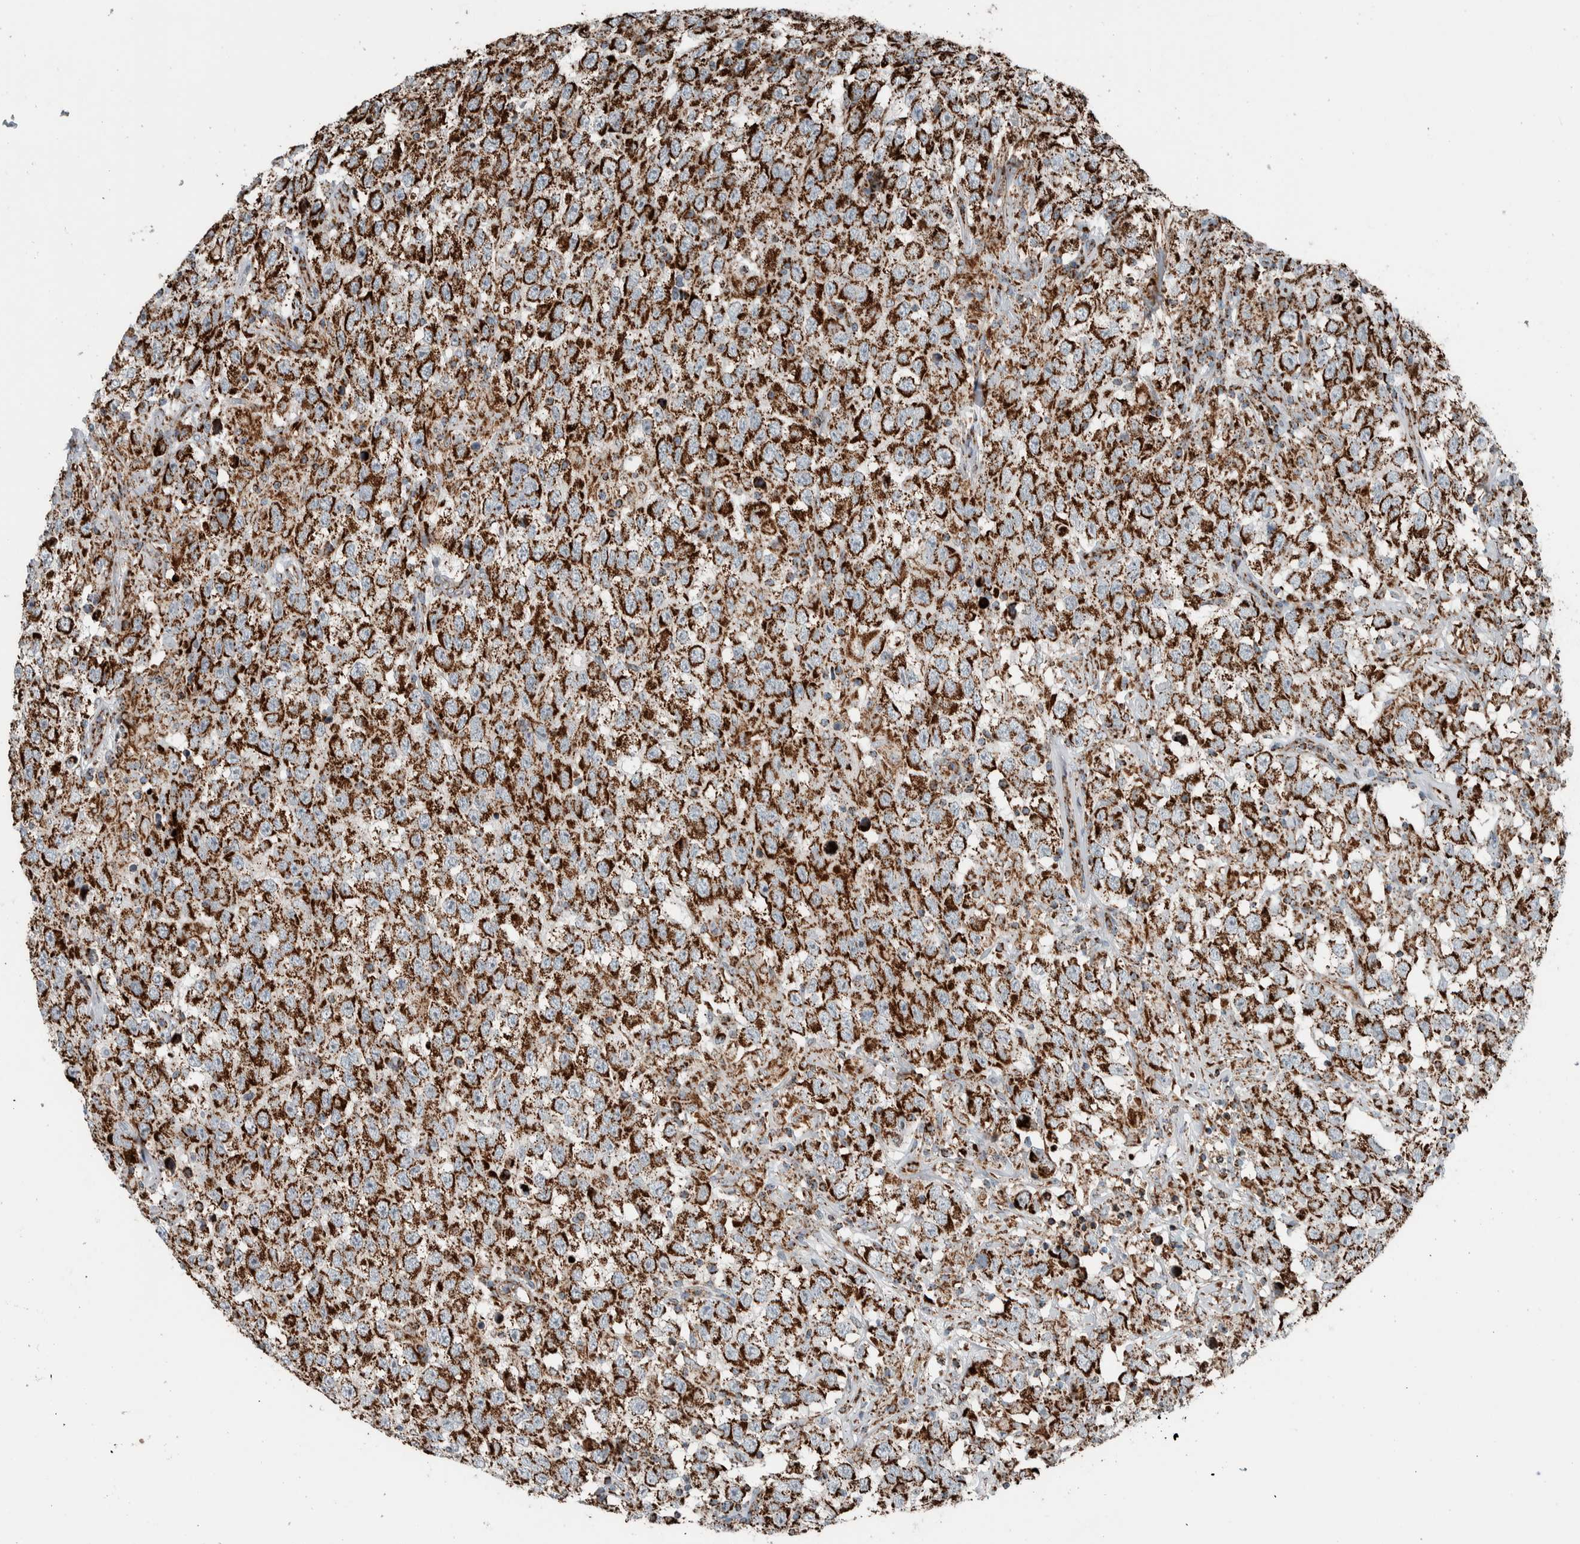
{"staining": {"intensity": "strong", "quantity": ">75%", "location": "cytoplasmic/membranous"}, "tissue": "testis cancer", "cell_type": "Tumor cells", "image_type": "cancer", "snomed": [{"axis": "morphology", "description": "Seminoma, NOS"}, {"axis": "topography", "description": "Testis"}], "caption": "Tumor cells show strong cytoplasmic/membranous positivity in approximately >75% of cells in seminoma (testis).", "gene": "CNTROB", "patient": {"sex": "male", "age": 41}}